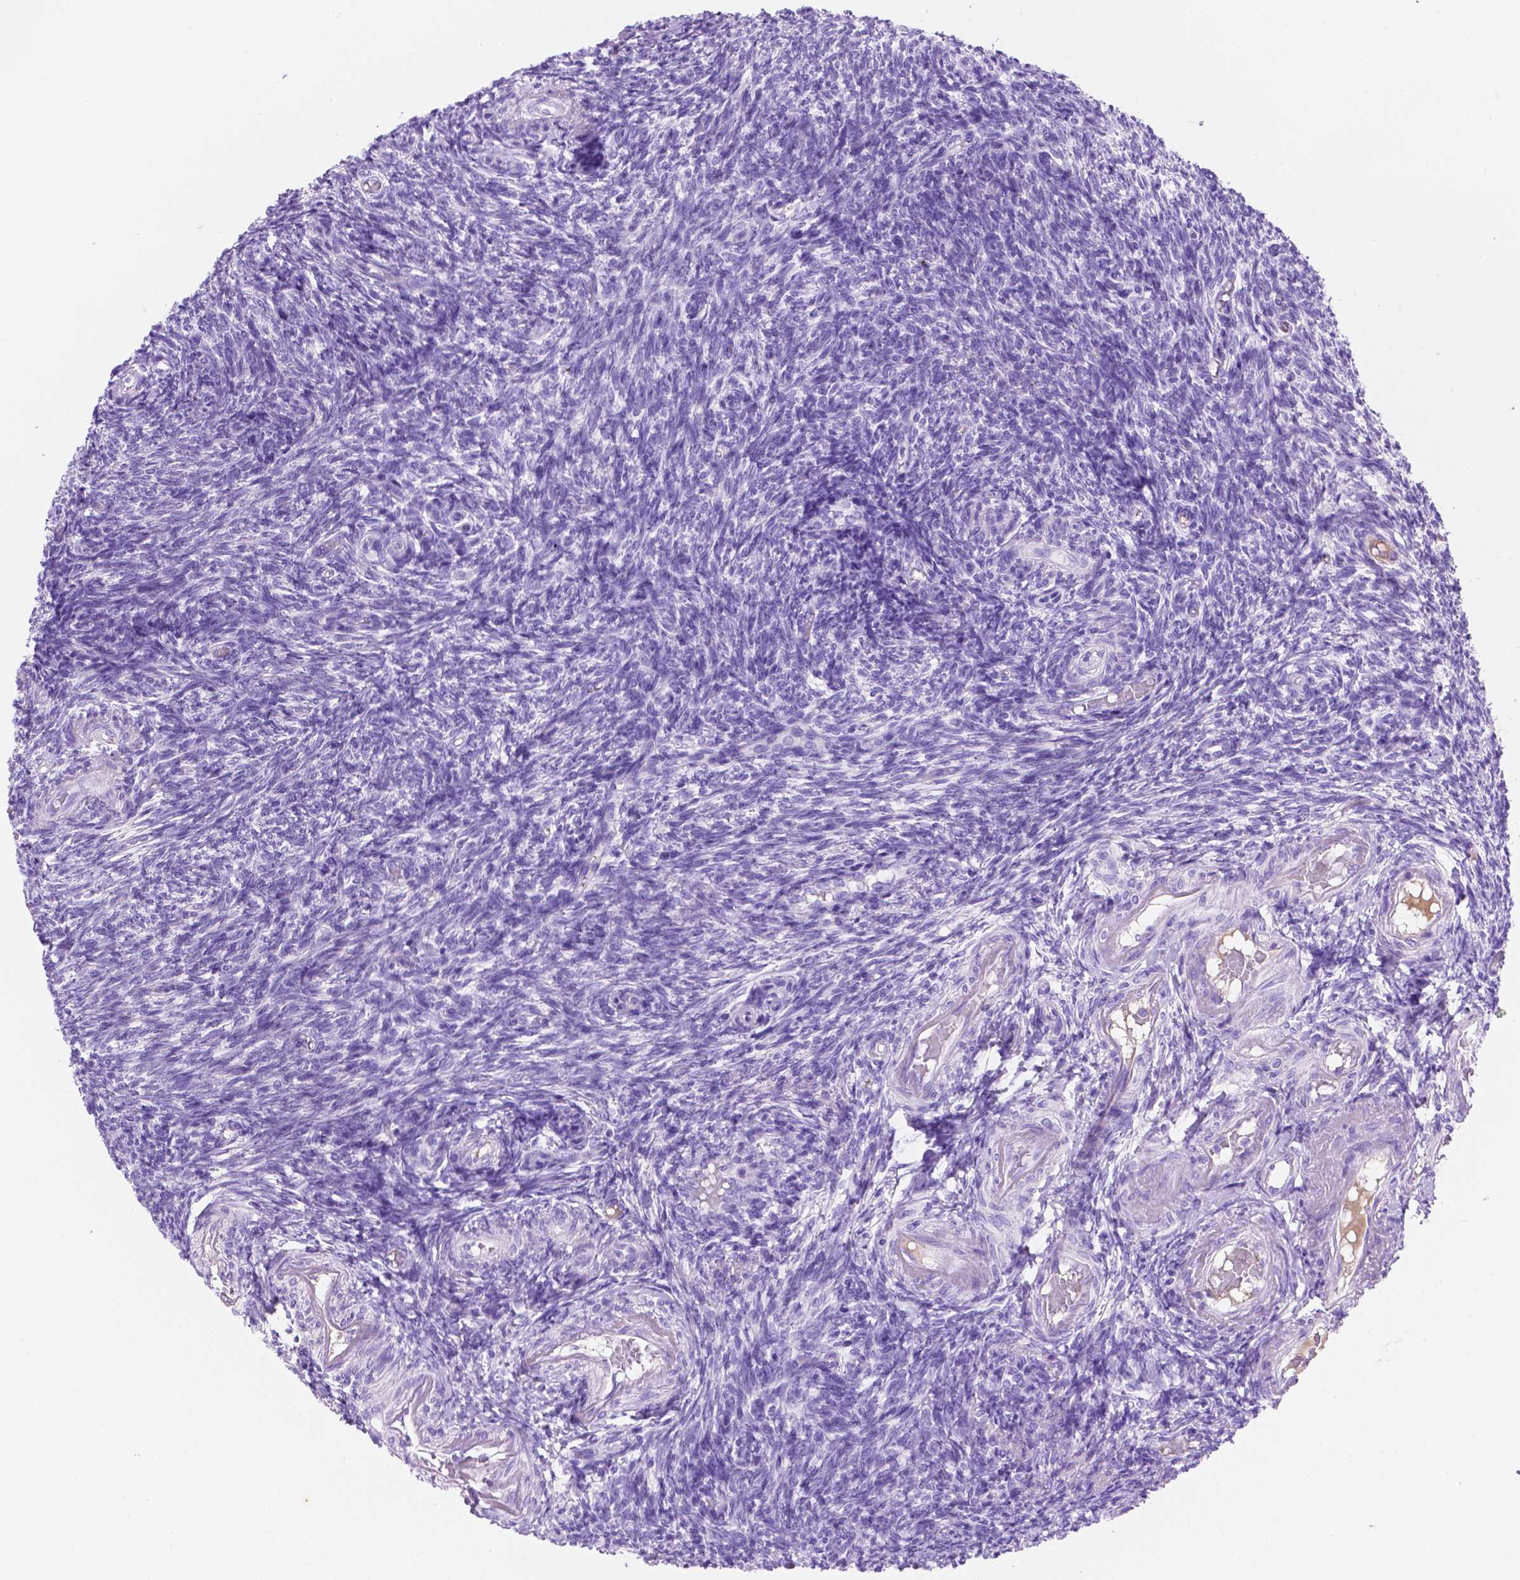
{"staining": {"intensity": "negative", "quantity": "none", "location": "none"}, "tissue": "ovary", "cell_type": "Ovarian stroma cells", "image_type": "normal", "snomed": [{"axis": "morphology", "description": "Normal tissue, NOS"}, {"axis": "topography", "description": "Ovary"}], "caption": "Immunohistochemistry (IHC) histopathology image of normal ovary stained for a protein (brown), which exhibits no expression in ovarian stroma cells. The staining was performed using DAB to visualize the protein expression in brown, while the nuclei were stained in blue with hematoxylin (Magnification: 20x).", "gene": "FOXB2", "patient": {"sex": "female", "age": 39}}